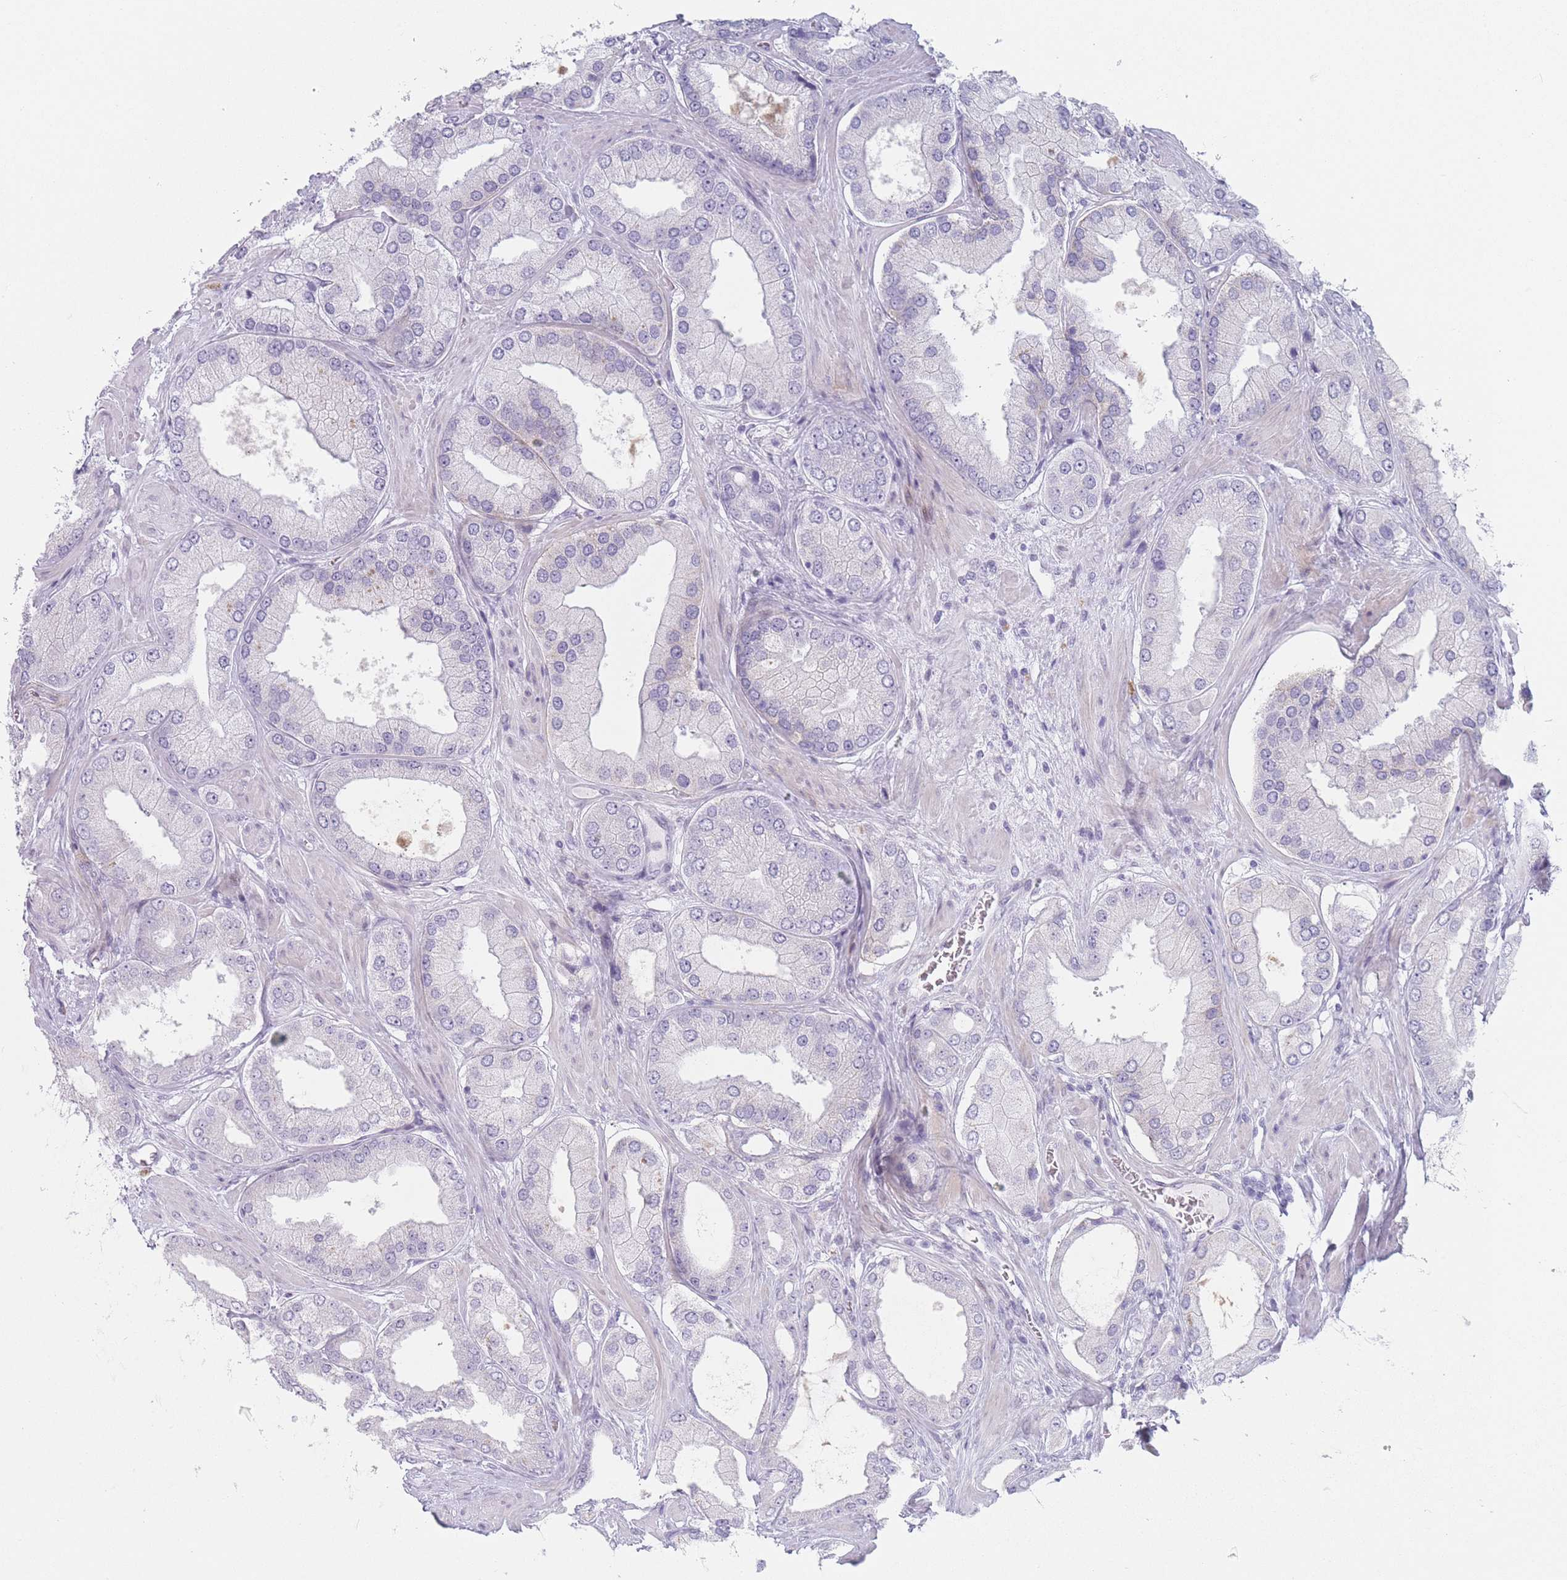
{"staining": {"intensity": "negative", "quantity": "none", "location": "none"}, "tissue": "prostate cancer", "cell_type": "Tumor cells", "image_type": "cancer", "snomed": [{"axis": "morphology", "description": "Adenocarcinoma, Low grade"}, {"axis": "topography", "description": "Prostate"}], "caption": "Human low-grade adenocarcinoma (prostate) stained for a protein using immunohistochemistry (IHC) shows no positivity in tumor cells.", "gene": "IFNA6", "patient": {"sex": "male", "age": 42}}